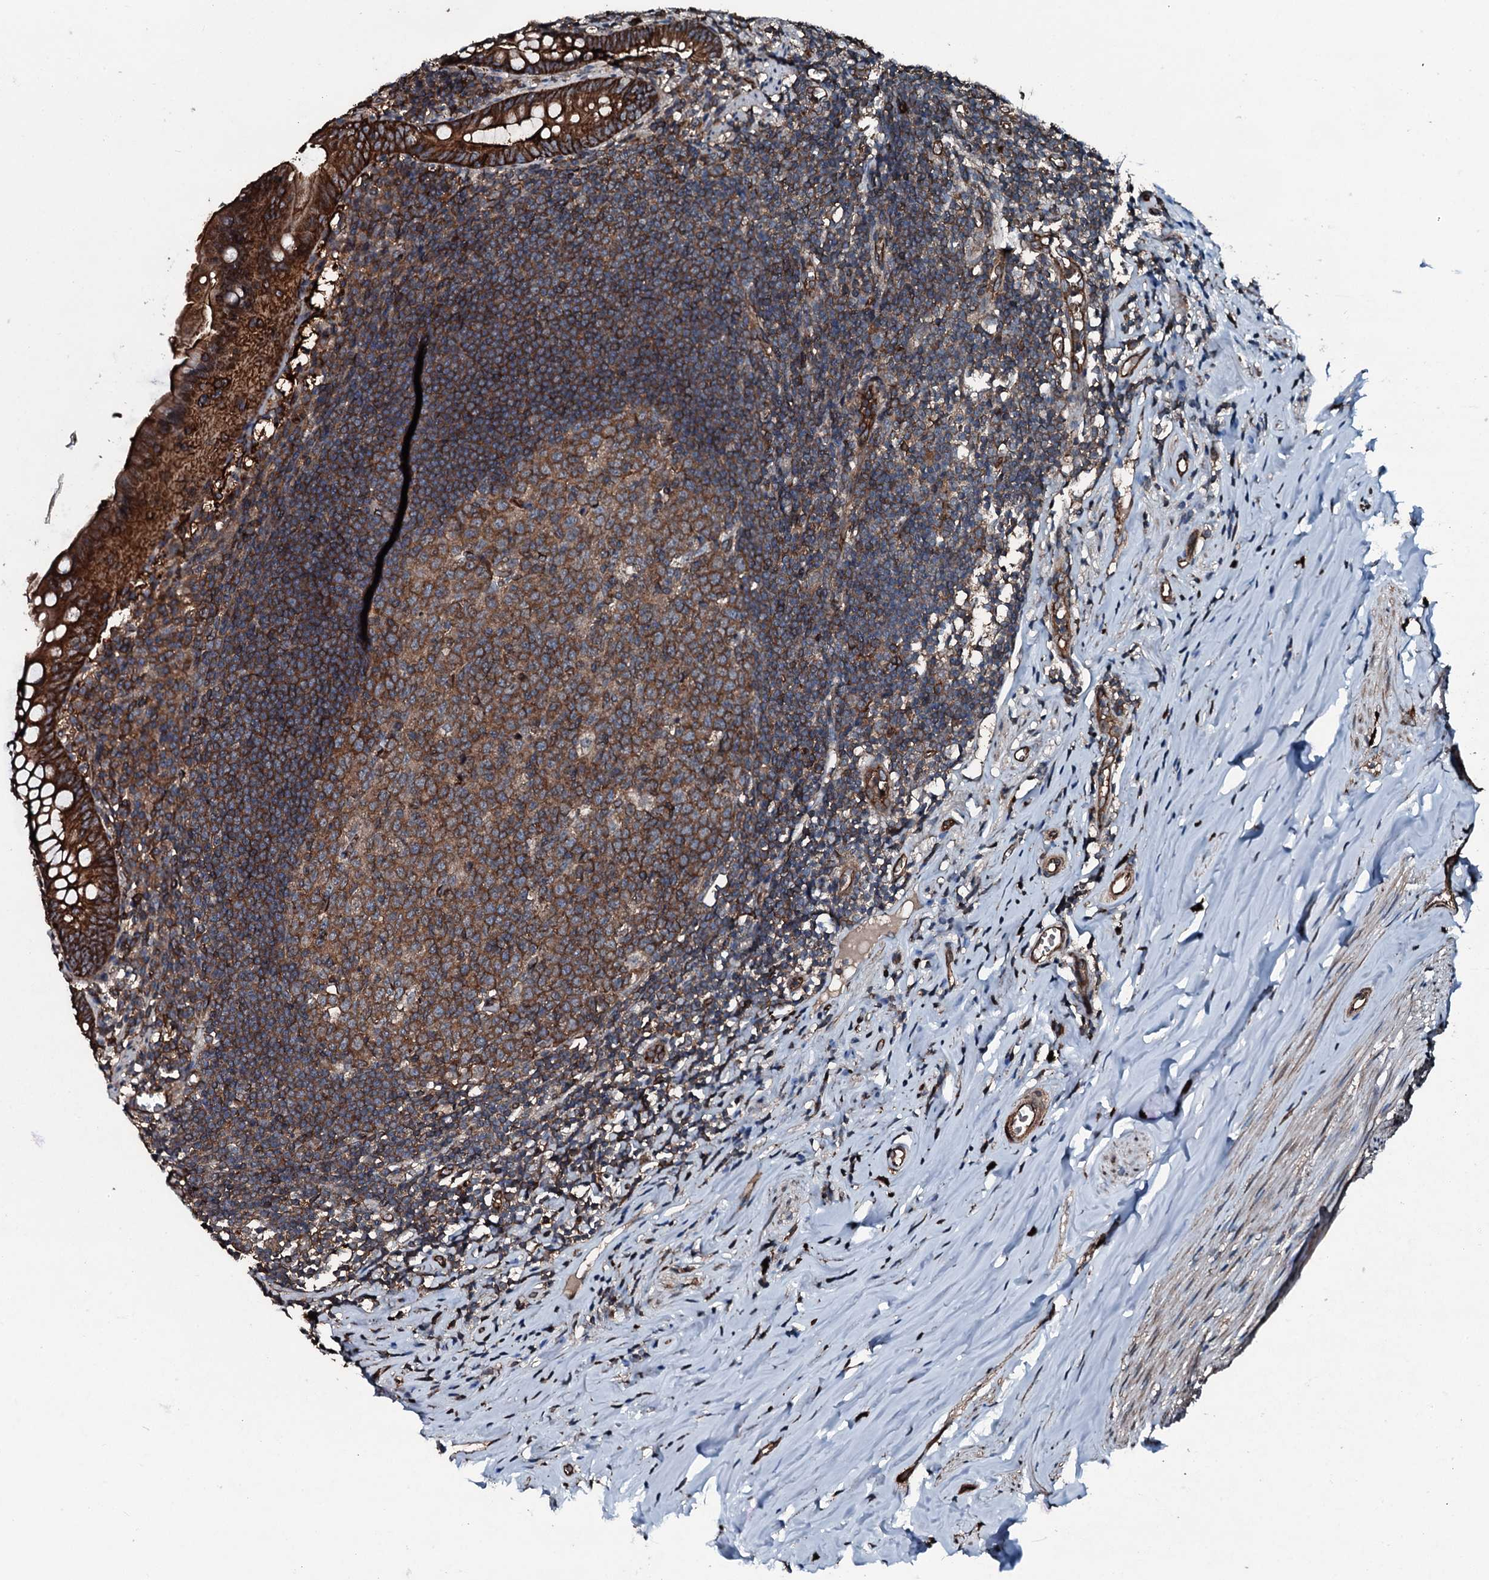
{"staining": {"intensity": "strong", "quantity": ">75%", "location": "cytoplasmic/membranous"}, "tissue": "appendix", "cell_type": "Glandular cells", "image_type": "normal", "snomed": [{"axis": "morphology", "description": "Normal tissue, NOS"}, {"axis": "topography", "description": "Appendix"}], "caption": "IHC staining of benign appendix, which exhibits high levels of strong cytoplasmic/membranous expression in about >75% of glandular cells indicating strong cytoplasmic/membranous protein expression. The staining was performed using DAB (brown) for protein detection and nuclei were counterstained in hematoxylin (blue).", "gene": "SLC25A38", "patient": {"sex": "female", "age": 51}}